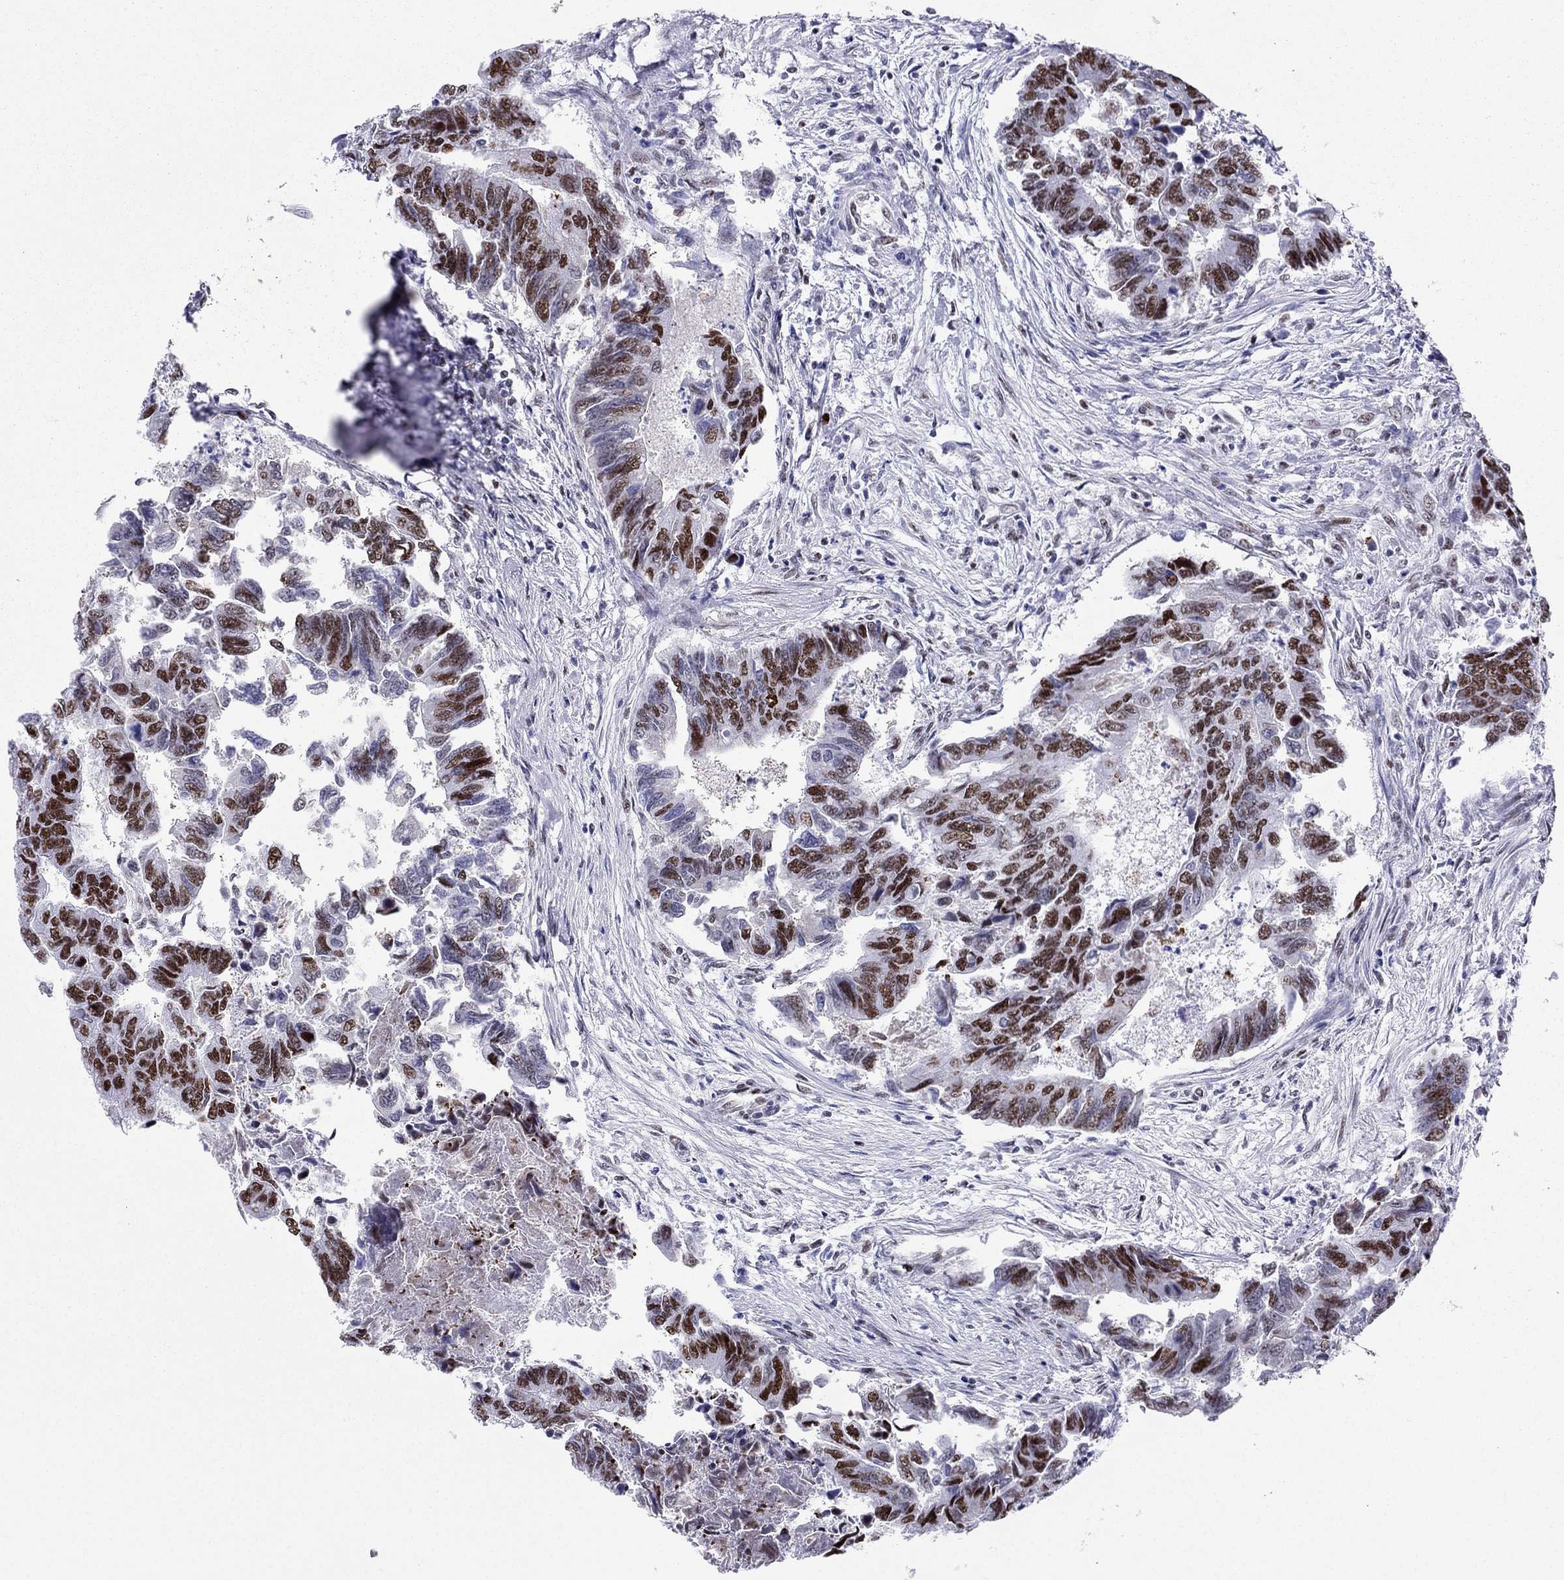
{"staining": {"intensity": "strong", "quantity": ">75%", "location": "nuclear"}, "tissue": "colorectal cancer", "cell_type": "Tumor cells", "image_type": "cancer", "snomed": [{"axis": "morphology", "description": "Adenocarcinoma, NOS"}, {"axis": "topography", "description": "Colon"}], "caption": "Immunohistochemical staining of colorectal adenocarcinoma exhibits high levels of strong nuclear protein expression in about >75% of tumor cells.", "gene": "PPM1G", "patient": {"sex": "female", "age": 65}}